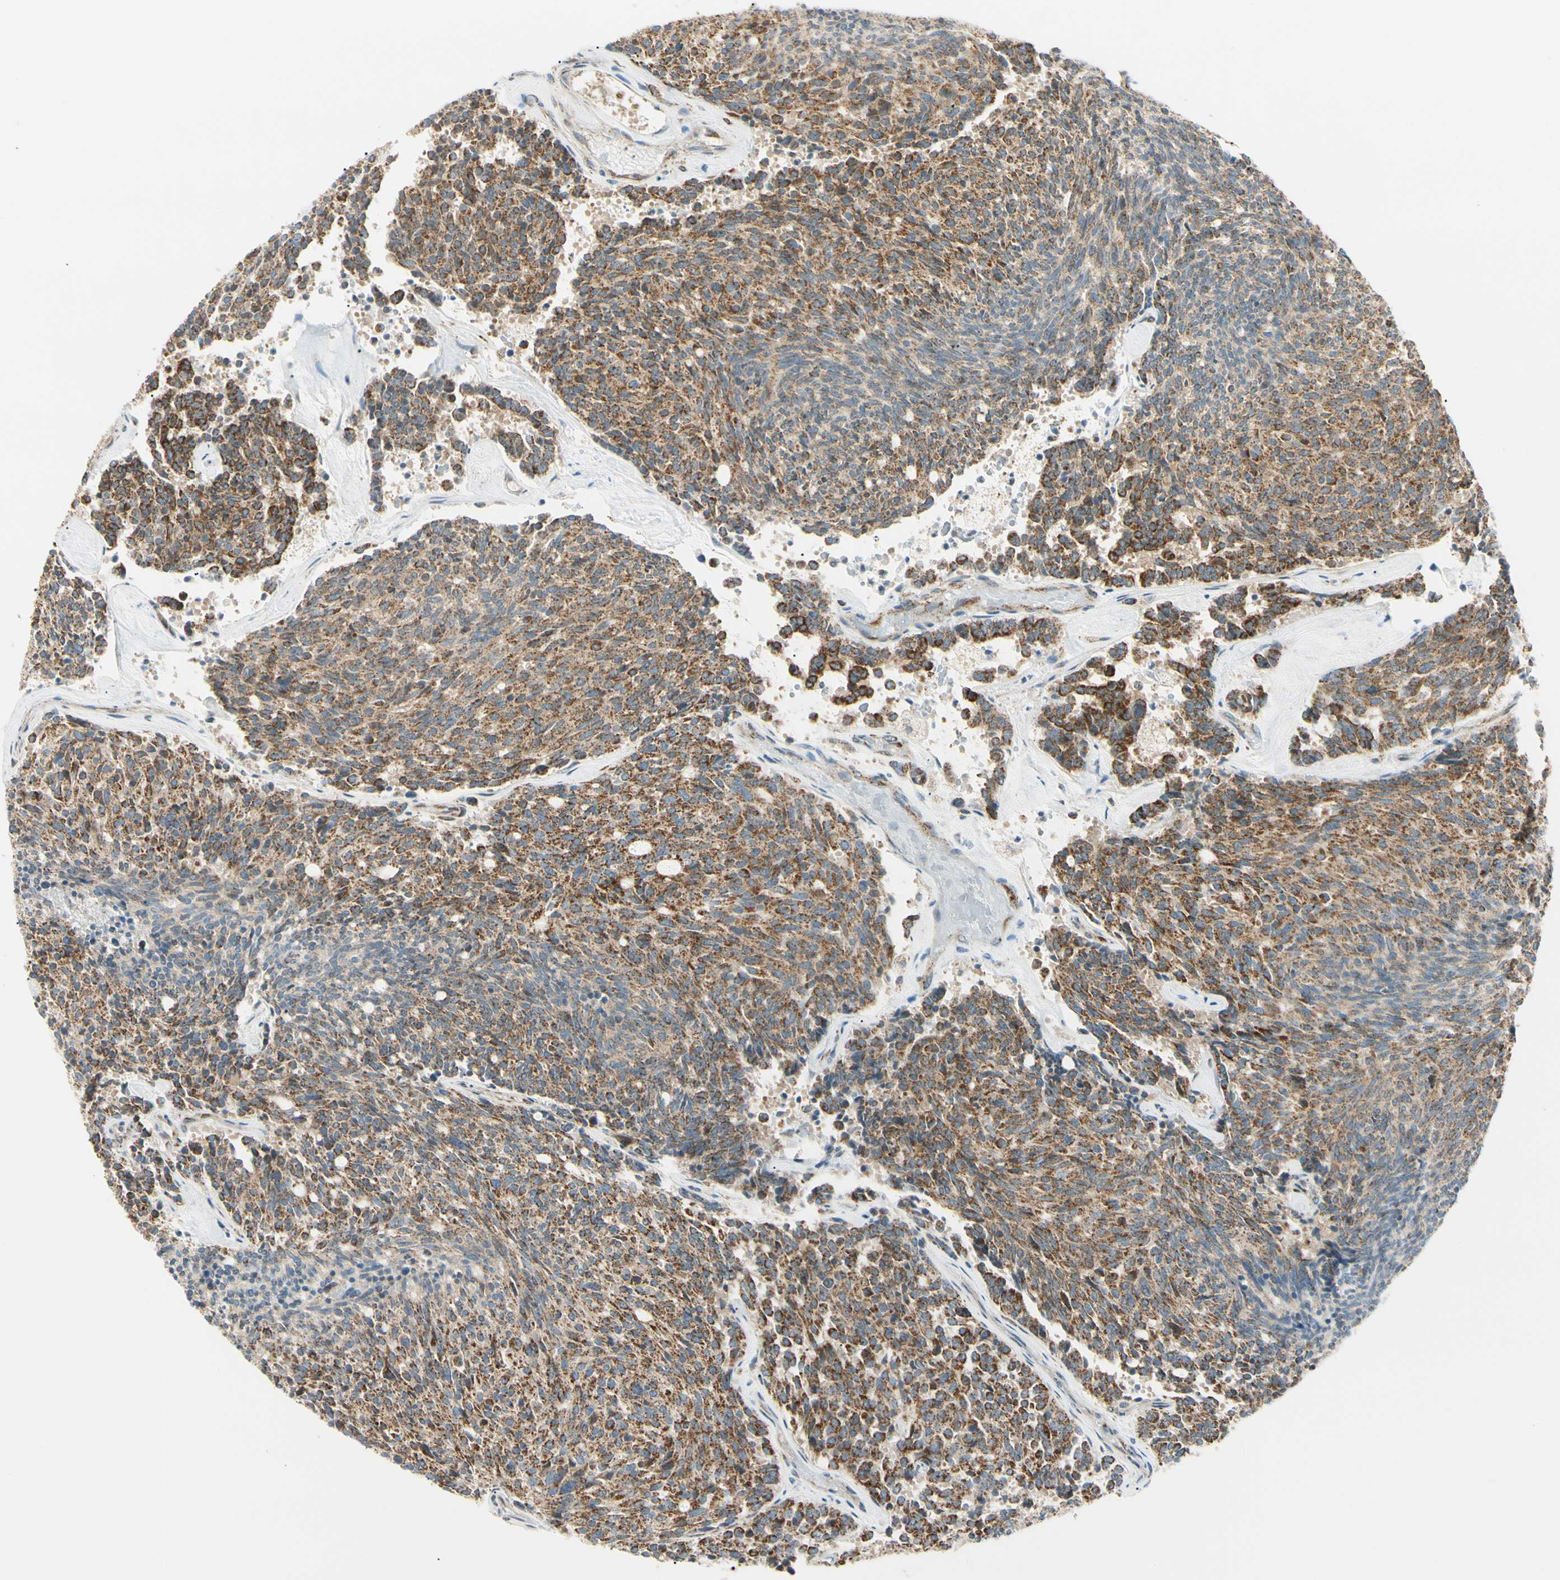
{"staining": {"intensity": "strong", "quantity": ">75%", "location": "cytoplasmic/membranous"}, "tissue": "carcinoid", "cell_type": "Tumor cells", "image_type": "cancer", "snomed": [{"axis": "morphology", "description": "Carcinoid, malignant, NOS"}, {"axis": "topography", "description": "Pancreas"}], "caption": "Strong cytoplasmic/membranous expression for a protein is identified in approximately >75% of tumor cells of carcinoid using IHC.", "gene": "TBC1D10A", "patient": {"sex": "female", "age": 54}}